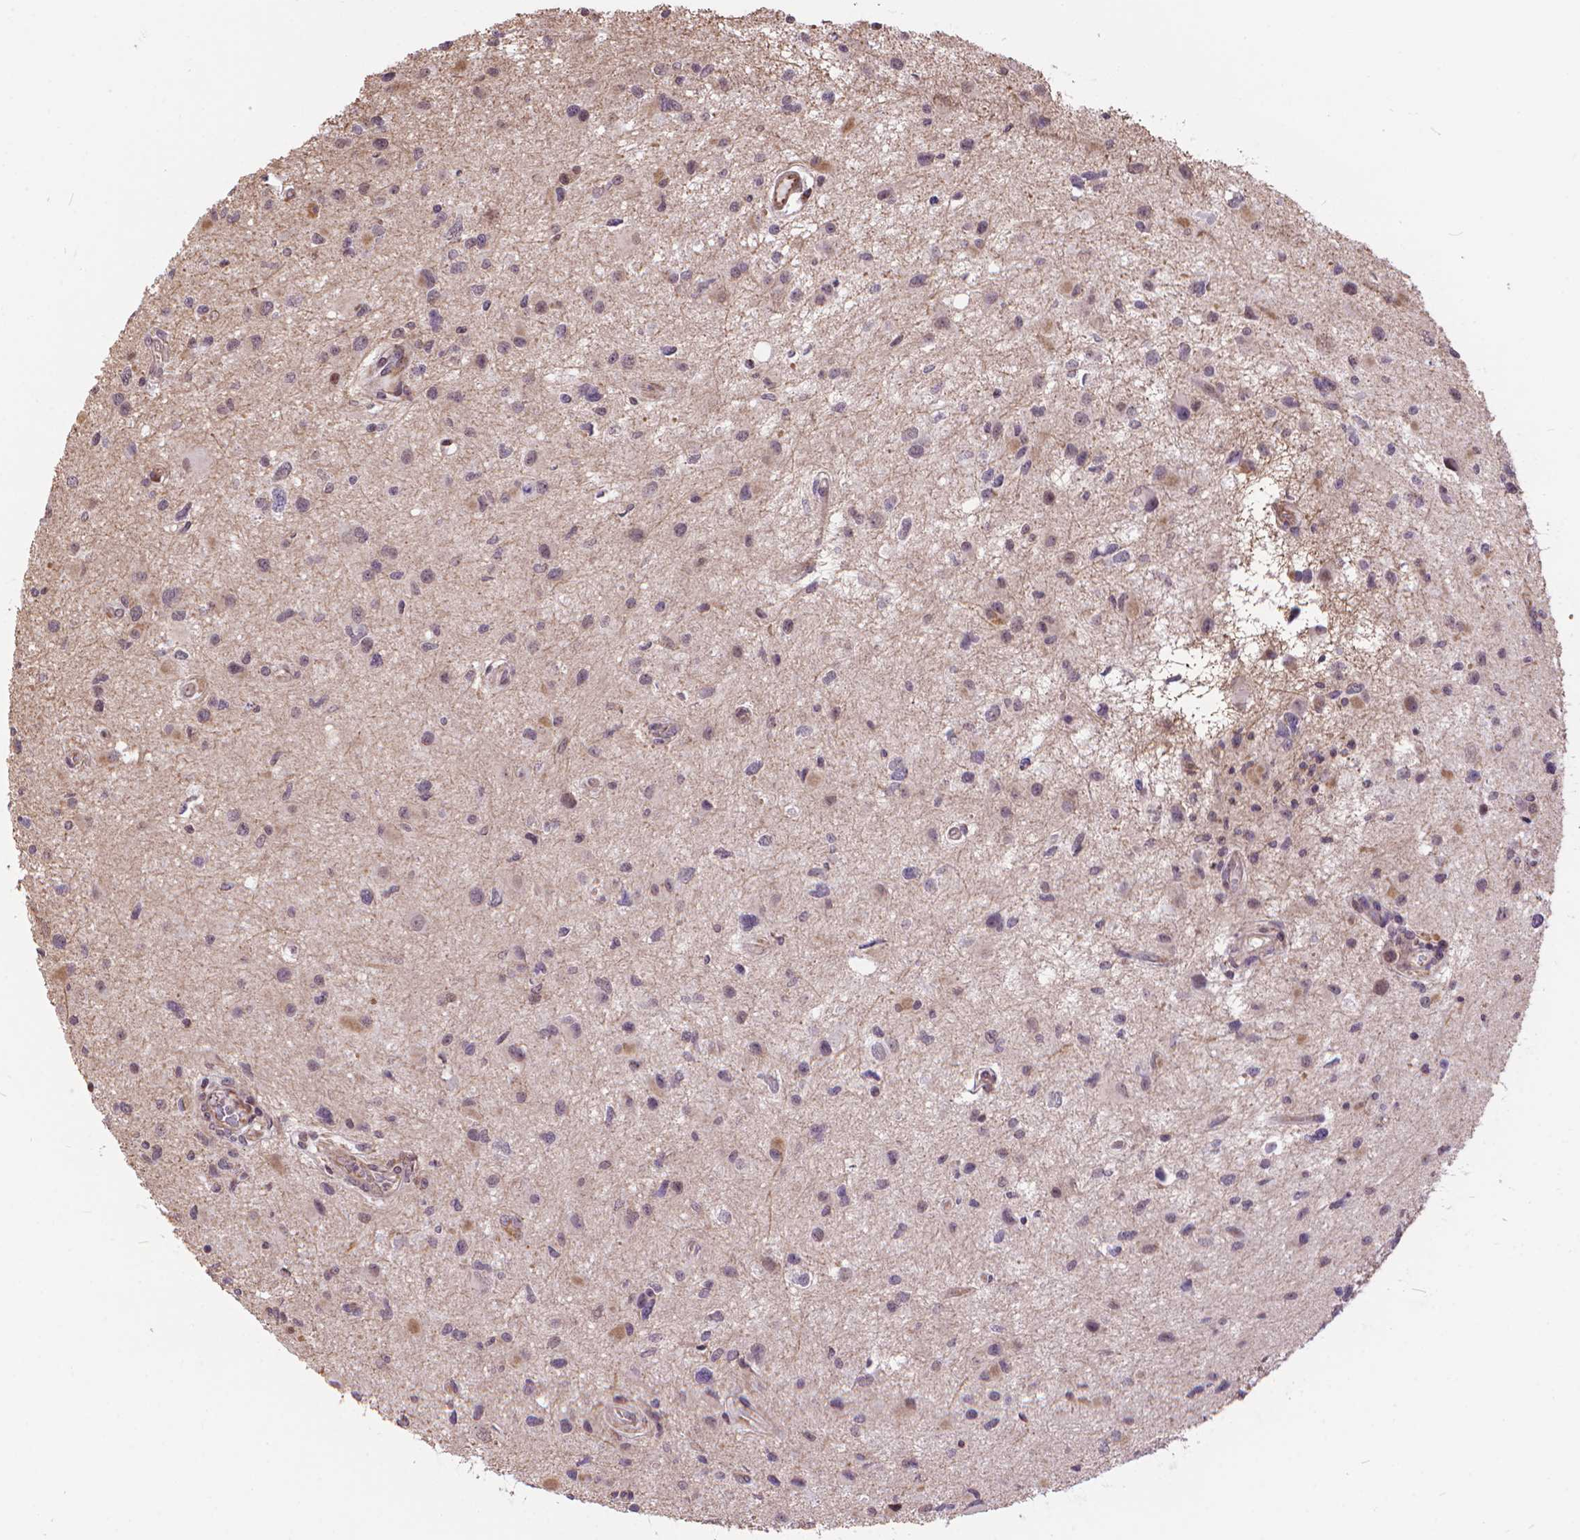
{"staining": {"intensity": "negative", "quantity": "none", "location": "none"}, "tissue": "glioma", "cell_type": "Tumor cells", "image_type": "cancer", "snomed": [{"axis": "morphology", "description": "Glioma, malignant, Low grade"}, {"axis": "topography", "description": "Brain"}], "caption": "The IHC micrograph has no significant staining in tumor cells of low-grade glioma (malignant) tissue. The staining is performed using DAB brown chromogen with nuclei counter-stained in using hematoxylin.", "gene": "TMEM135", "patient": {"sex": "female", "age": 32}}